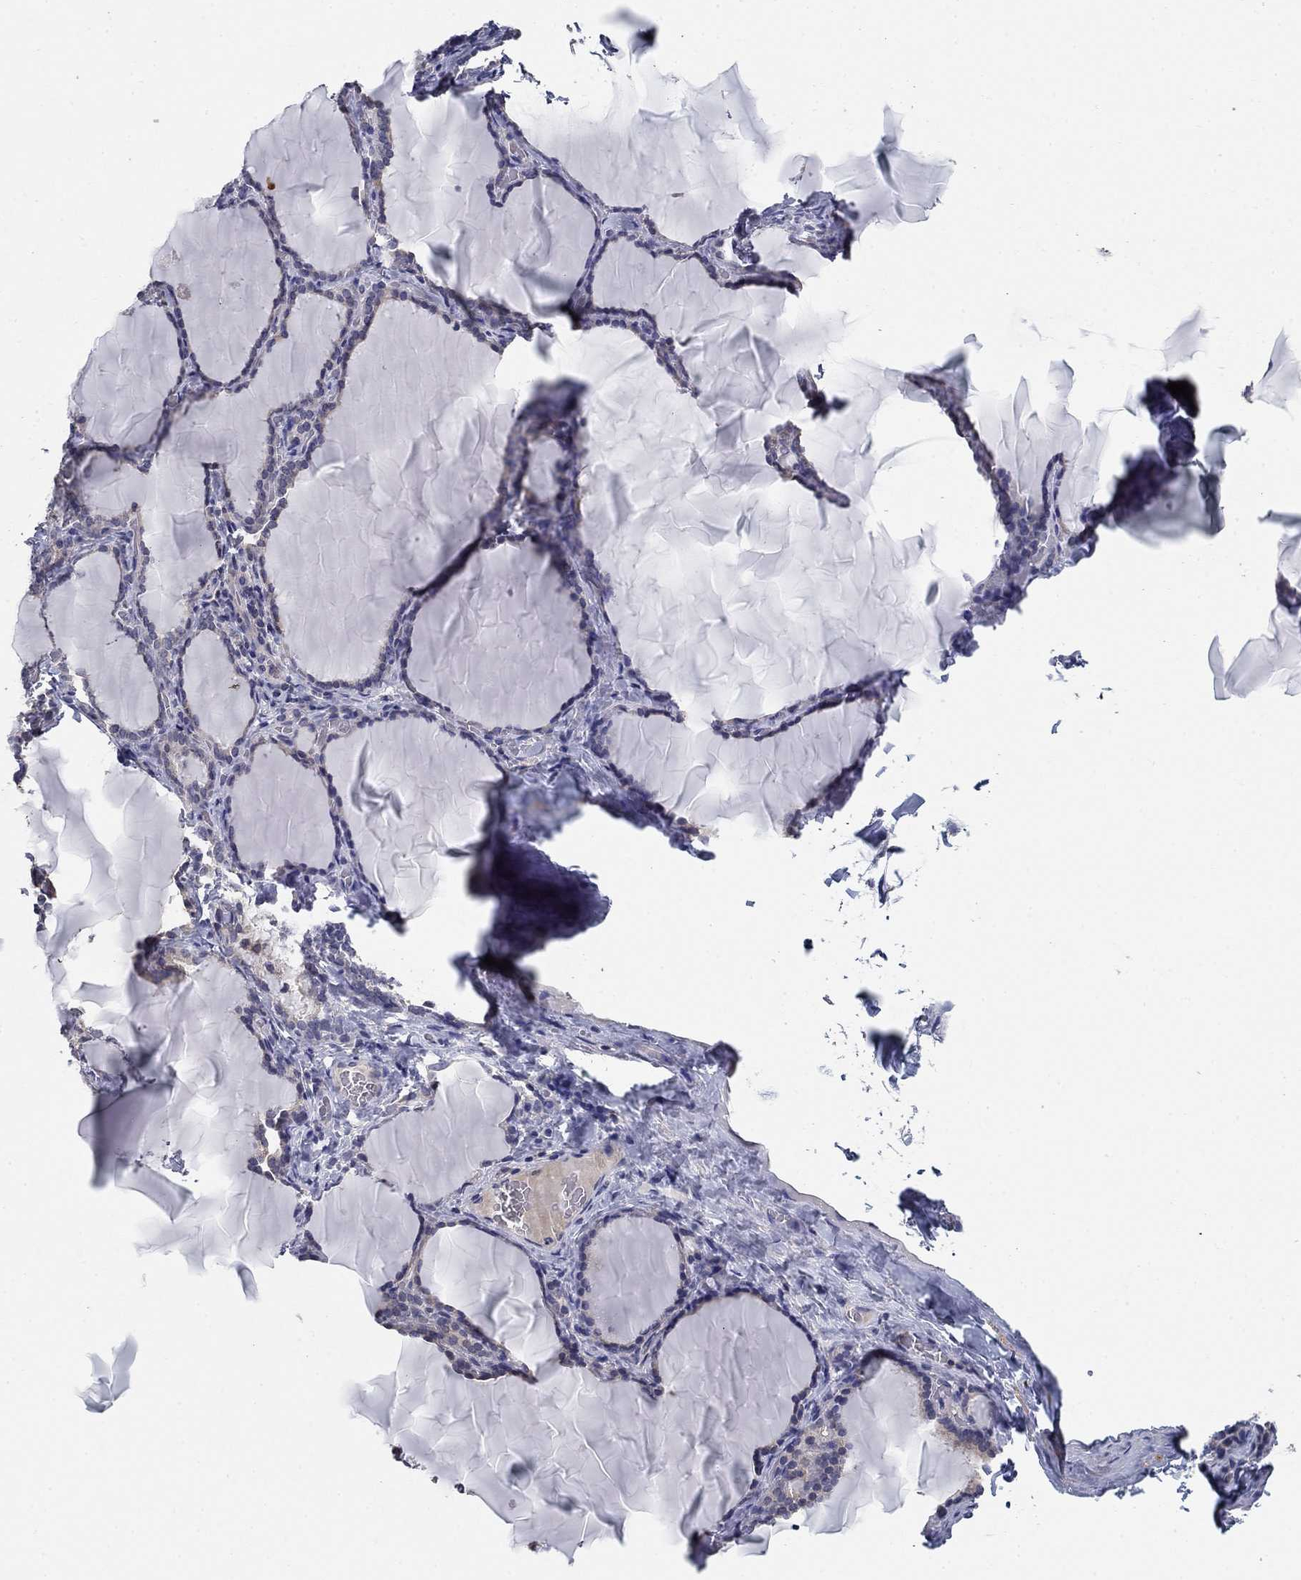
{"staining": {"intensity": "negative", "quantity": "none", "location": "none"}, "tissue": "thyroid gland", "cell_type": "Glandular cells", "image_type": "normal", "snomed": [{"axis": "morphology", "description": "Normal tissue, NOS"}, {"axis": "morphology", "description": "Hyperplasia, NOS"}, {"axis": "topography", "description": "Thyroid gland"}], "caption": "High power microscopy micrograph of an IHC histopathology image of benign thyroid gland, revealing no significant expression in glandular cells.", "gene": "GRK7", "patient": {"sex": "female", "age": 27}}